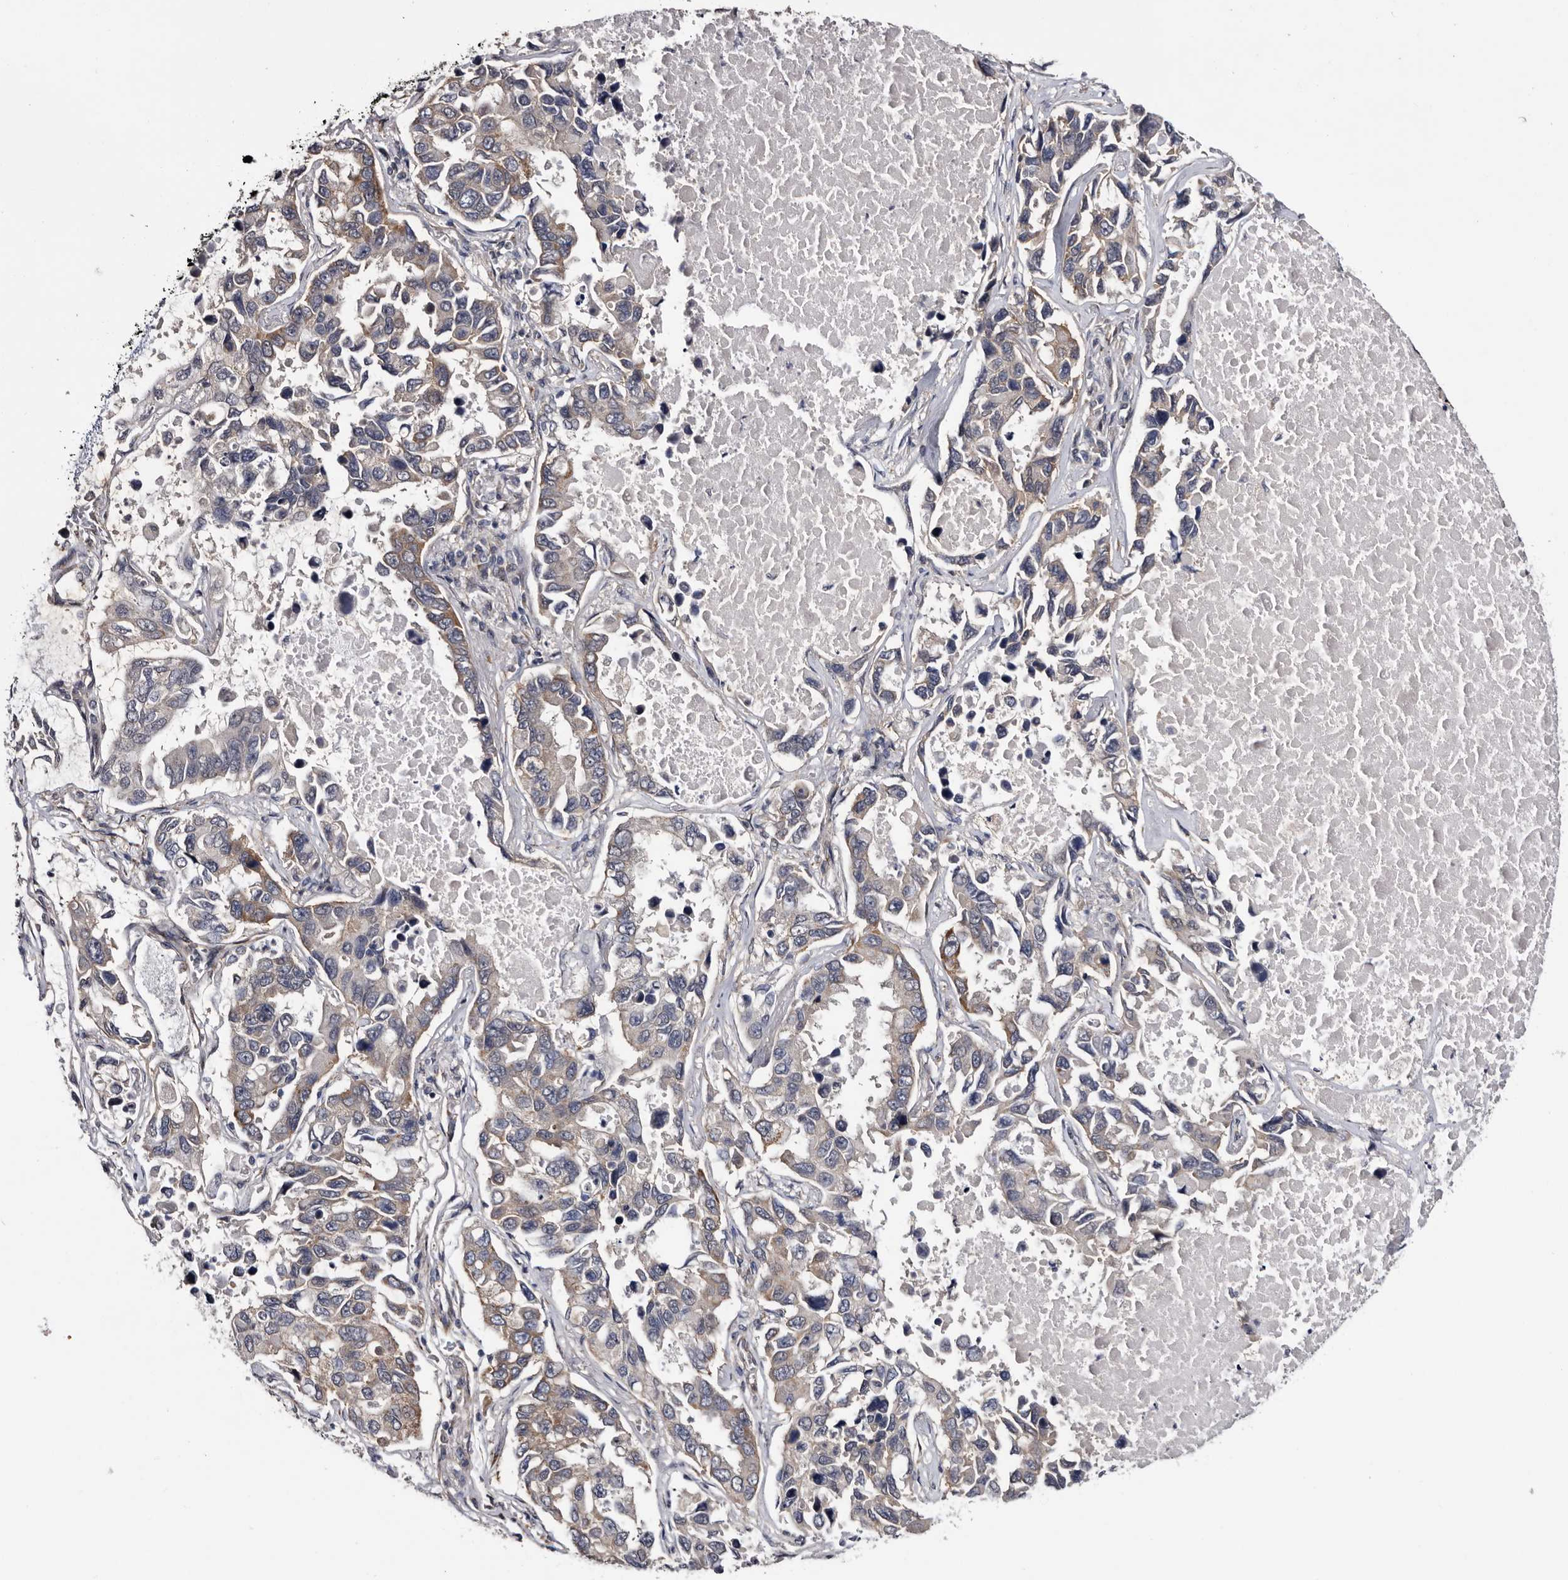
{"staining": {"intensity": "weak", "quantity": "<25%", "location": "cytoplasmic/membranous"}, "tissue": "lung cancer", "cell_type": "Tumor cells", "image_type": "cancer", "snomed": [{"axis": "morphology", "description": "Adenocarcinoma, NOS"}, {"axis": "topography", "description": "Lung"}], "caption": "Immunohistochemical staining of adenocarcinoma (lung) shows no significant positivity in tumor cells. The staining is performed using DAB brown chromogen with nuclei counter-stained in using hematoxylin.", "gene": "ARMCX2", "patient": {"sex": "male", "age": 64}}